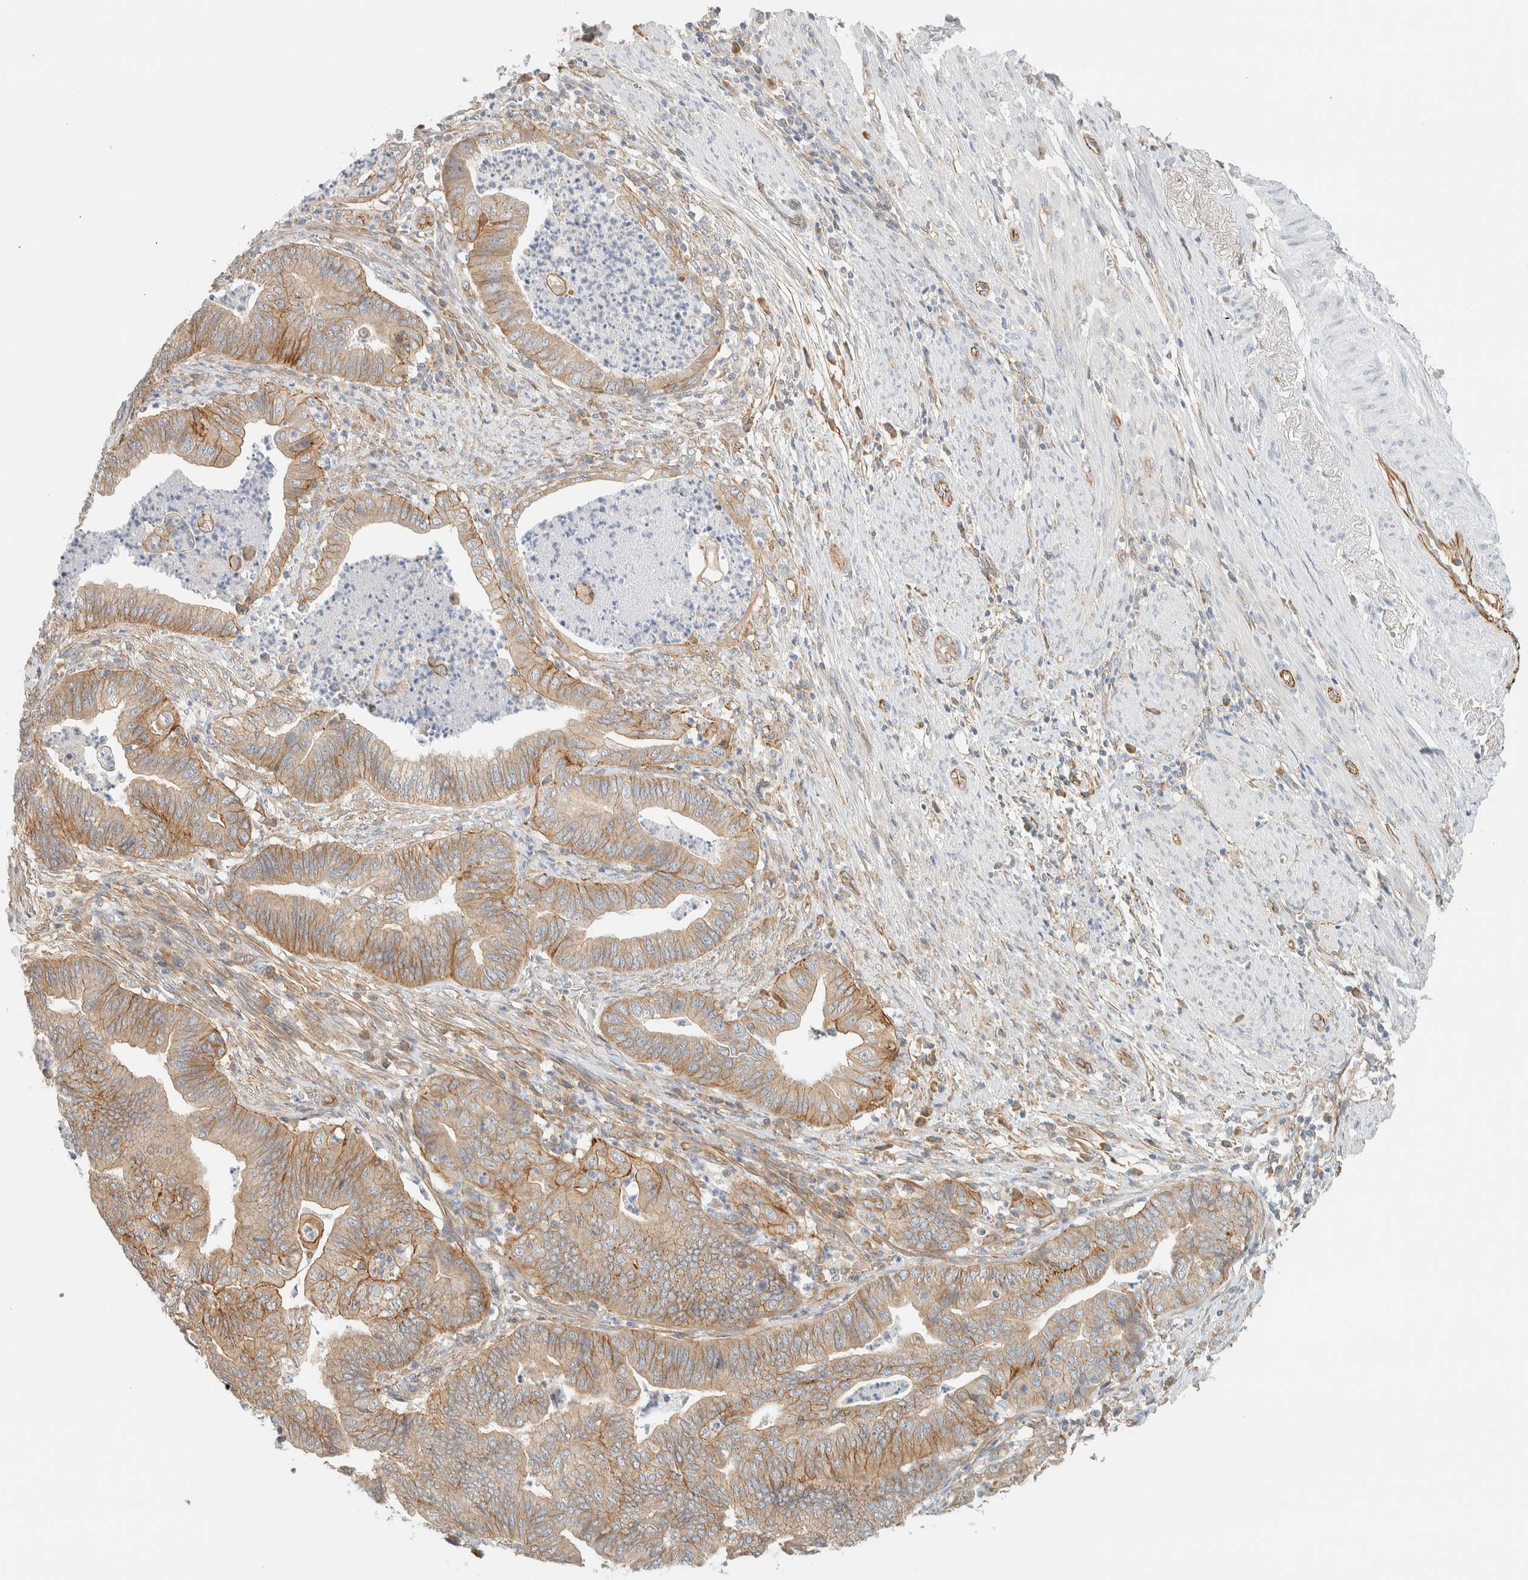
{"staining": {"intensity": "weak", "quantity": ">75%", "location": "cytoplasmic/membranous"}, "tissue": "endometrial cancer", "cell_type": "Tumor cells", "image_type": "cancer", "snomed": [{"axis": "morphology", "description": "Polyp, NOS"}, {"axis": "morphology", "description": "Adenocarcinoma, NOS"}, {"axis": "morphology", "description": "Adenoma, NOS"}, {"axis": "topography", "description": "Endometrium"}], "caption": "Endometrial cancer stained with a protein marker reveals weak staining in tumor cells.", "gene": "LIMA1", "patient": {"sex": "female", "age": 79}}